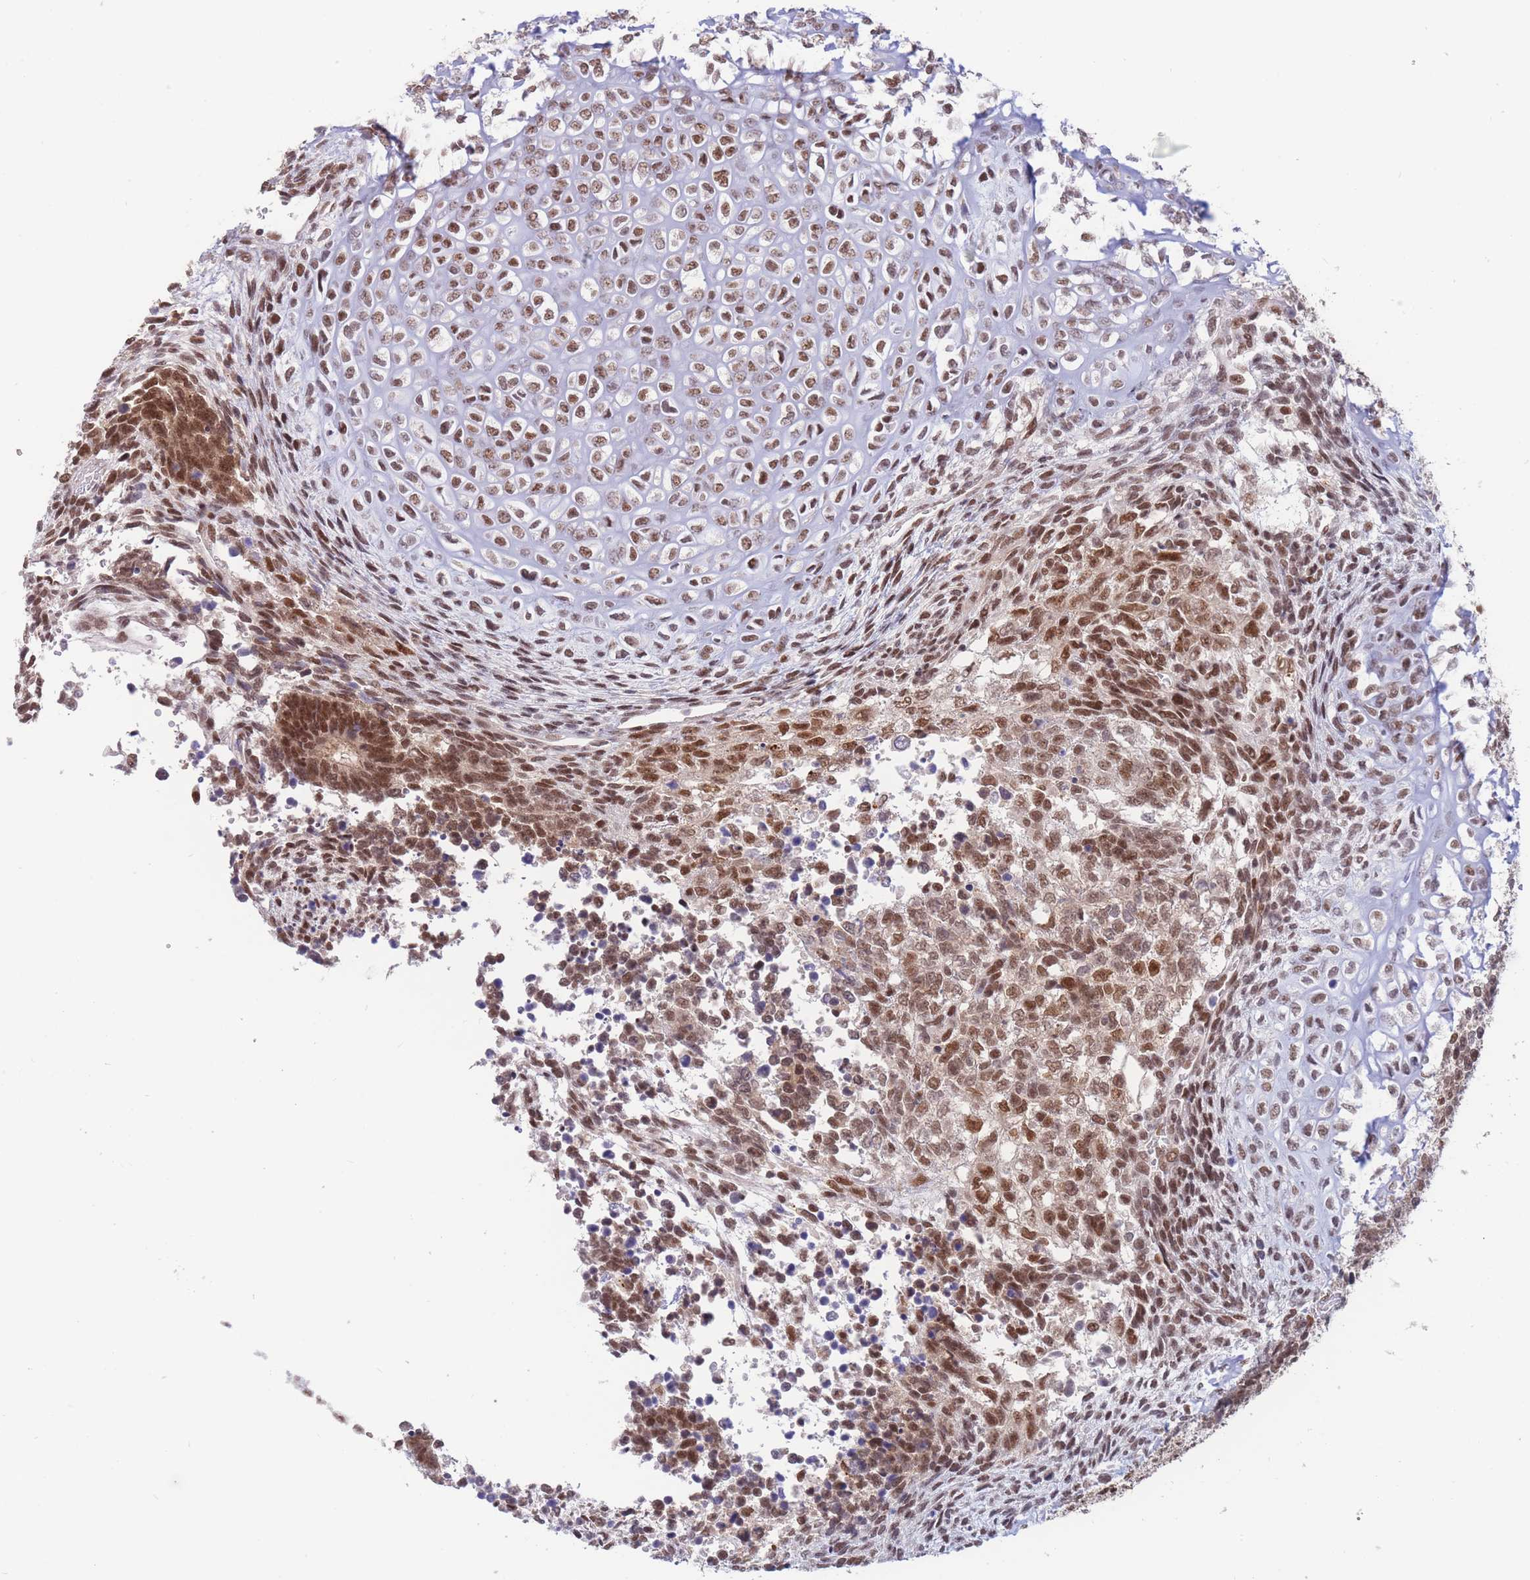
{"staining": {"intensity": "moderate", "quantity": ">75%", "location": "nuclear"}, "tissue": "testis cancer", "cell_type": "Tumor cells", "image_type": "cancer", "snomed": [{"axis": "morphology", "description": "Carcinoma, Embryonal, NOS"}, {"axis": "topography", "description": "Testis"}], "caption": "DAB (3,3'-diaminobenzidine) immunohistochemical staining of human testis cancer (embryonal carcinoma) demonstrates moderate nuclear protein staining in about >75% of tumor cells.", "gene": "SMAD9", "patient": {"sex": "male", "age": 23}}